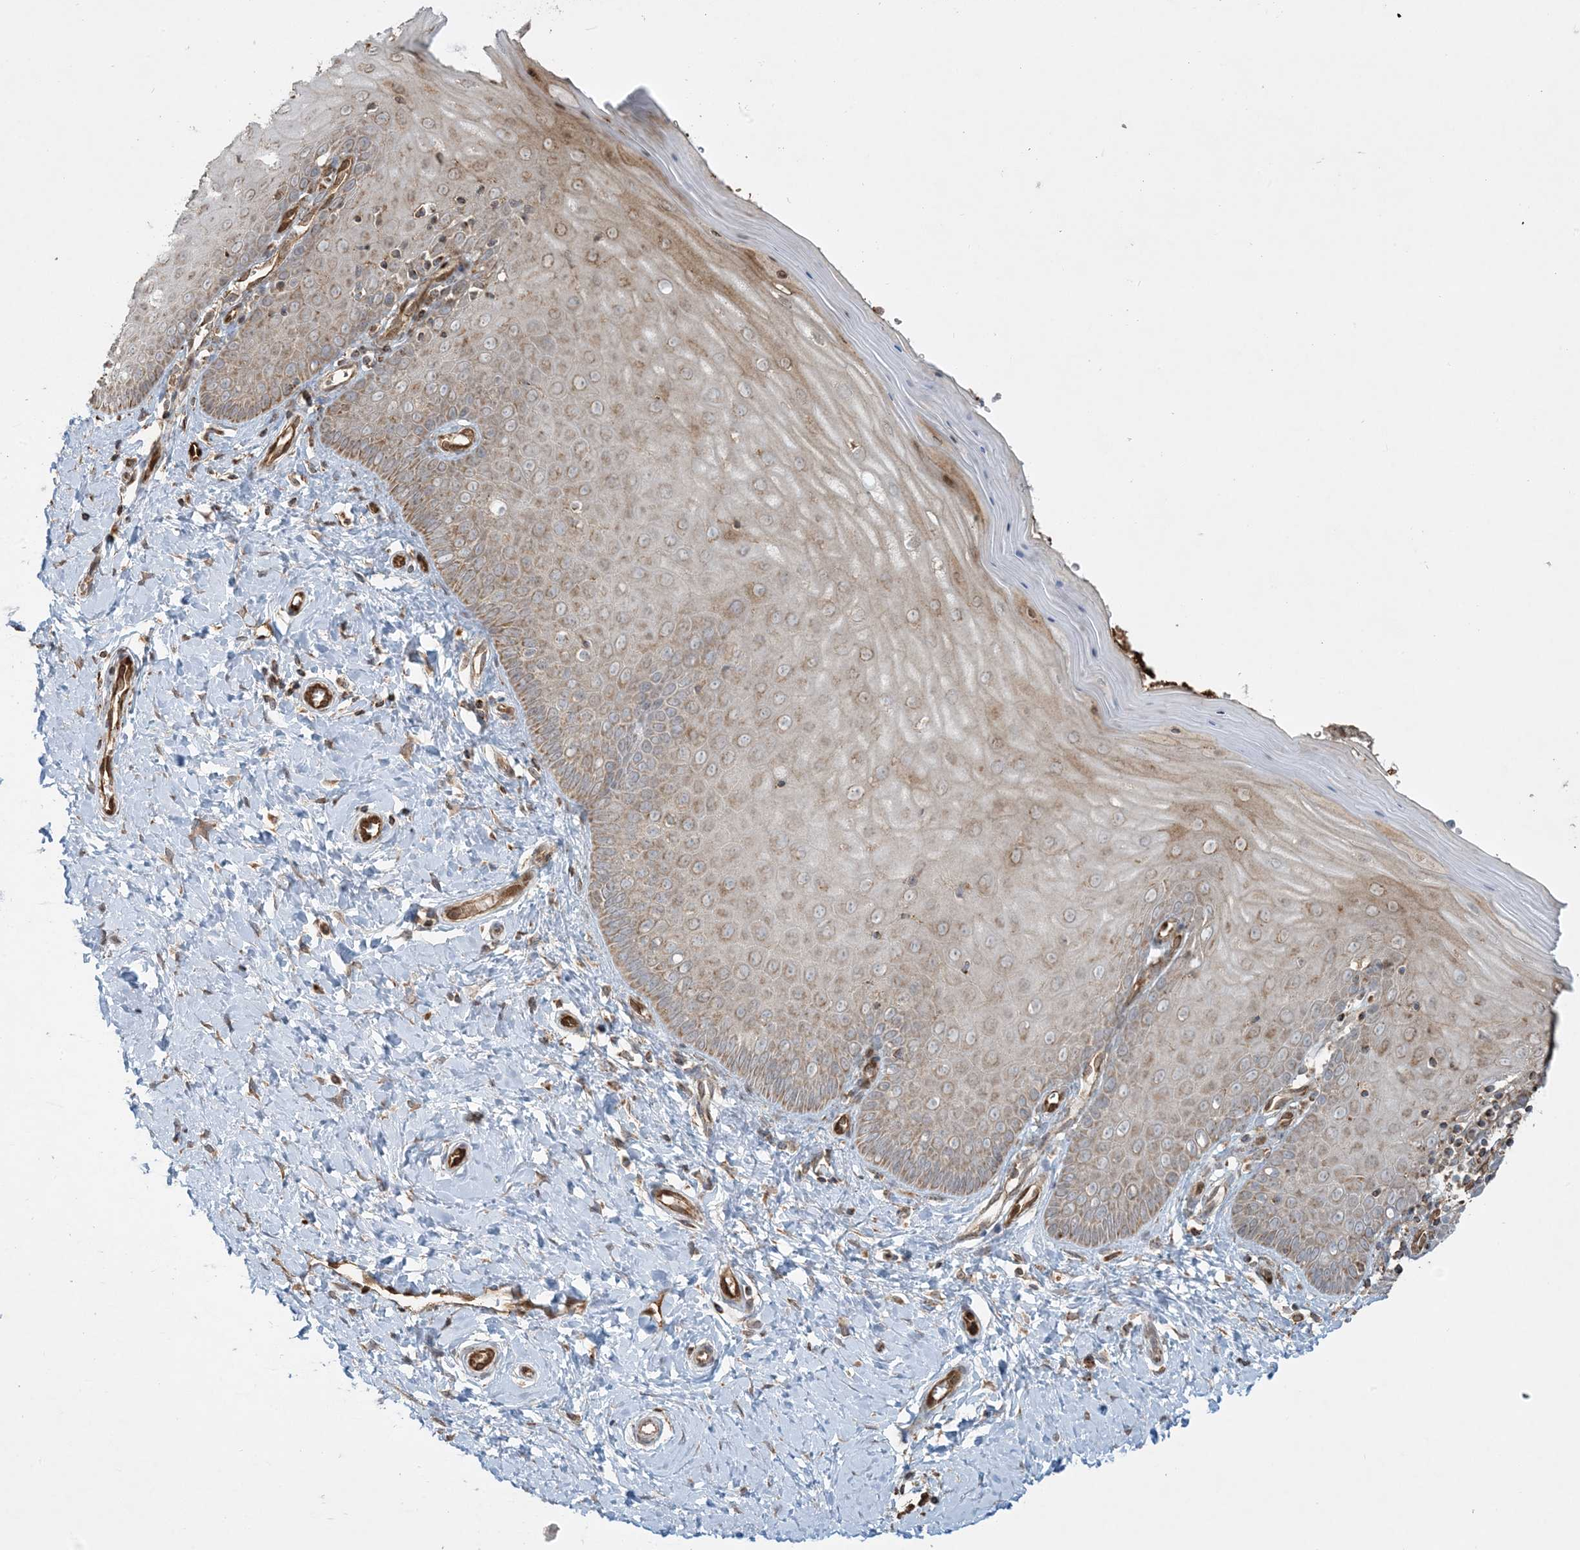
{"staining": {"intensity": "weak", "quantity": ">75%", "location": "cytoplasmic/membranous"}, "tissue": "cervix", "cell_type": "Glandular cells", "image_type": "normal", "snomed": [{"axis": "morphology", "description": "Normal tissue, NOS"}, {"axis": "topography", "description": "Cervix"}], "caption": "Weak cytoplasmic/membranous staining is present in about >75% of glandular cells in benign cervix. The staining was performed using DAB, with brown indicating positive protein expression. Nuclei are stained blue with hematoxylin.", "gene": "PPM1F", "patient": {"sex": "female", "age": 55}}